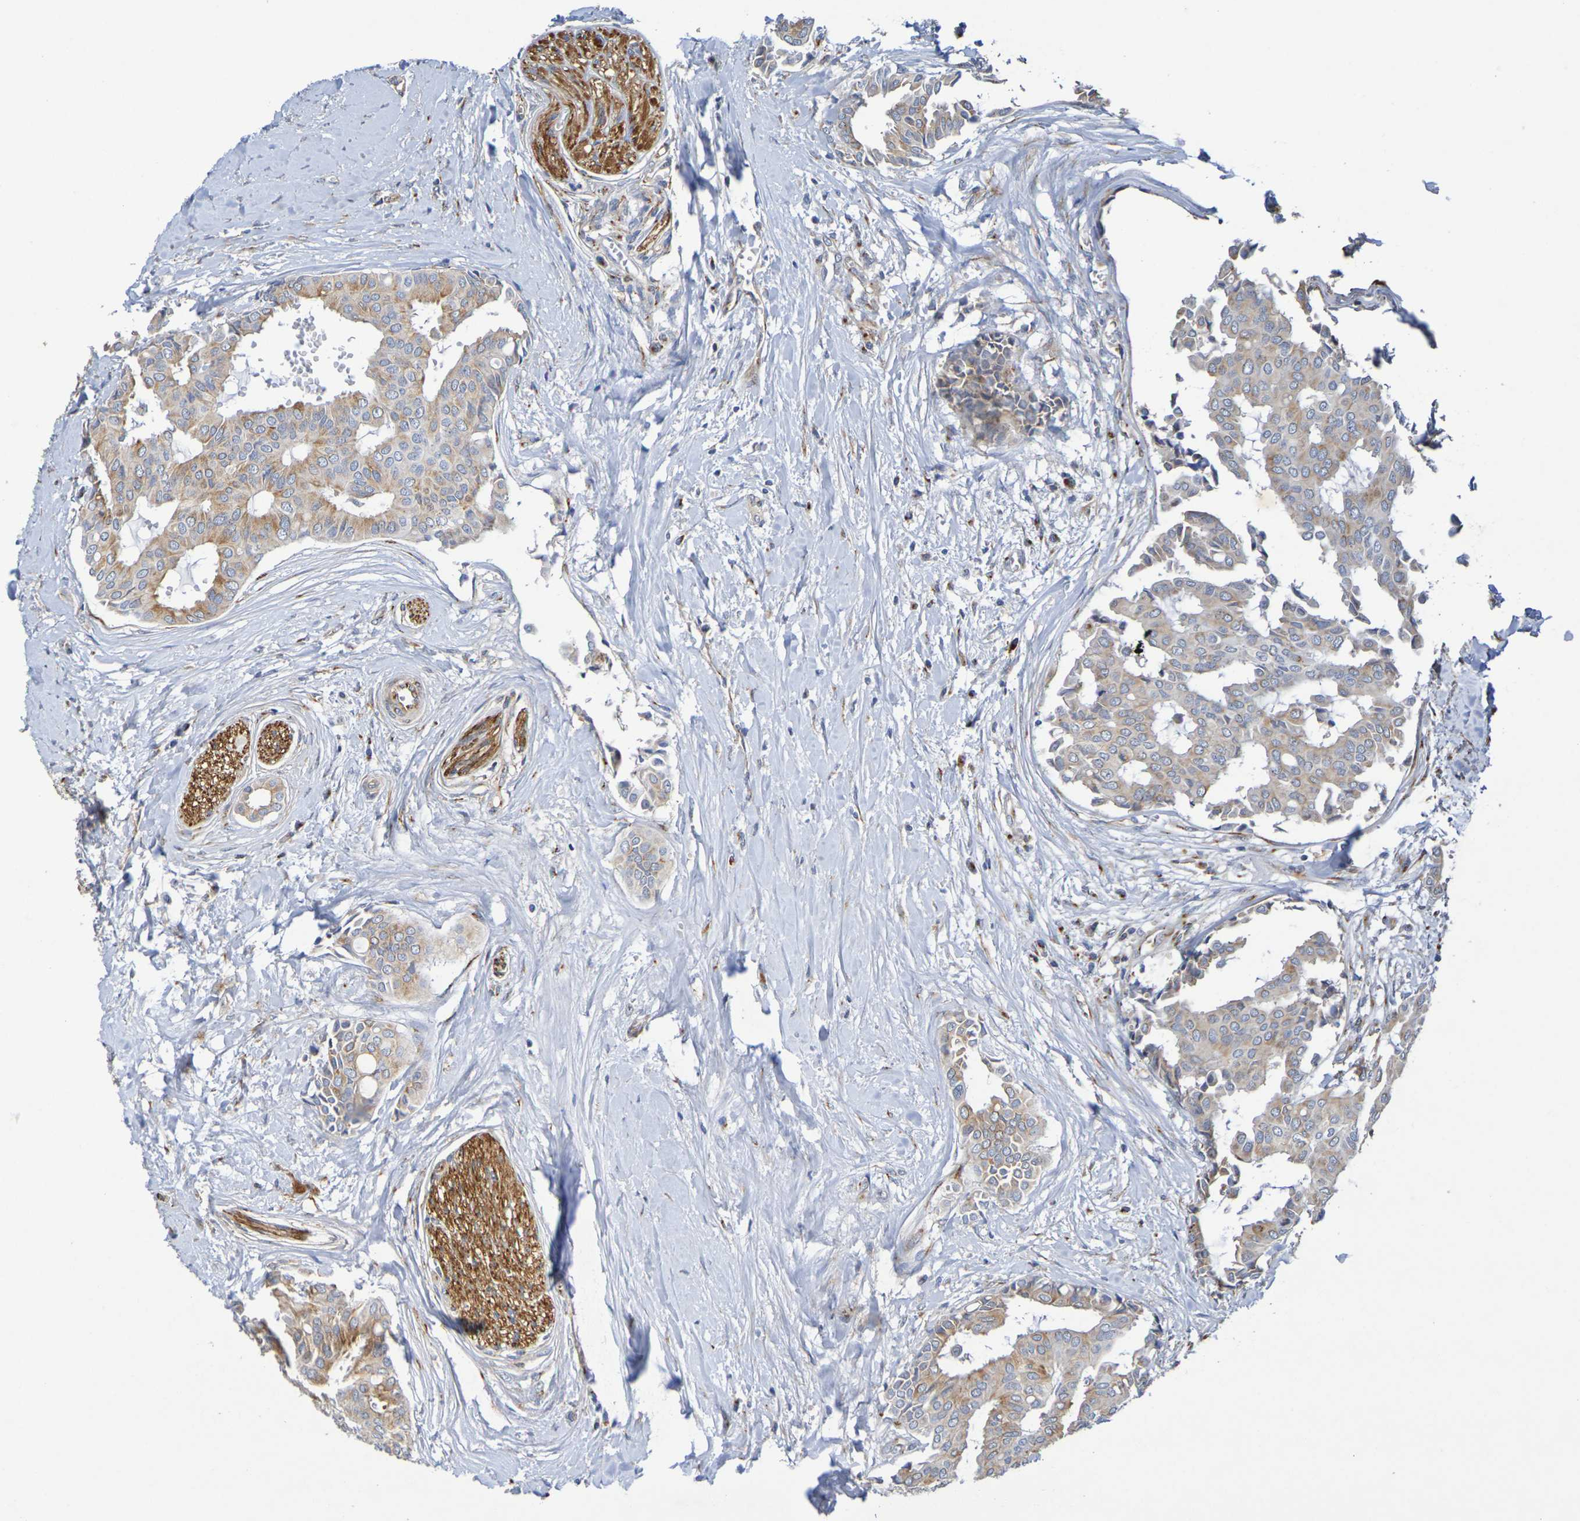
{"staining": {"intensity": "weak", "quantity": ">75%", "location": "cytoplasmic/membranous"}, "tissue": "head and neck cancer", "cell_type": "Tumor cells", "image_type": "cancer", "snomed": [{"axis": "morphology", "description": "Adenocarcinoma, NOS"}, {"axis": "topography", "description": "Salivary gland"}, {"axis": "topography", "description": "Head-Neck"}], "caption": "Head and neck cancer was stained to show a protein in brown. There is low levels of weak cytoplasmic/membranous staining in approximately >75% of tumor cells.", "gene": "DCP2", "patient": {"sex": "female", "age": 59}}